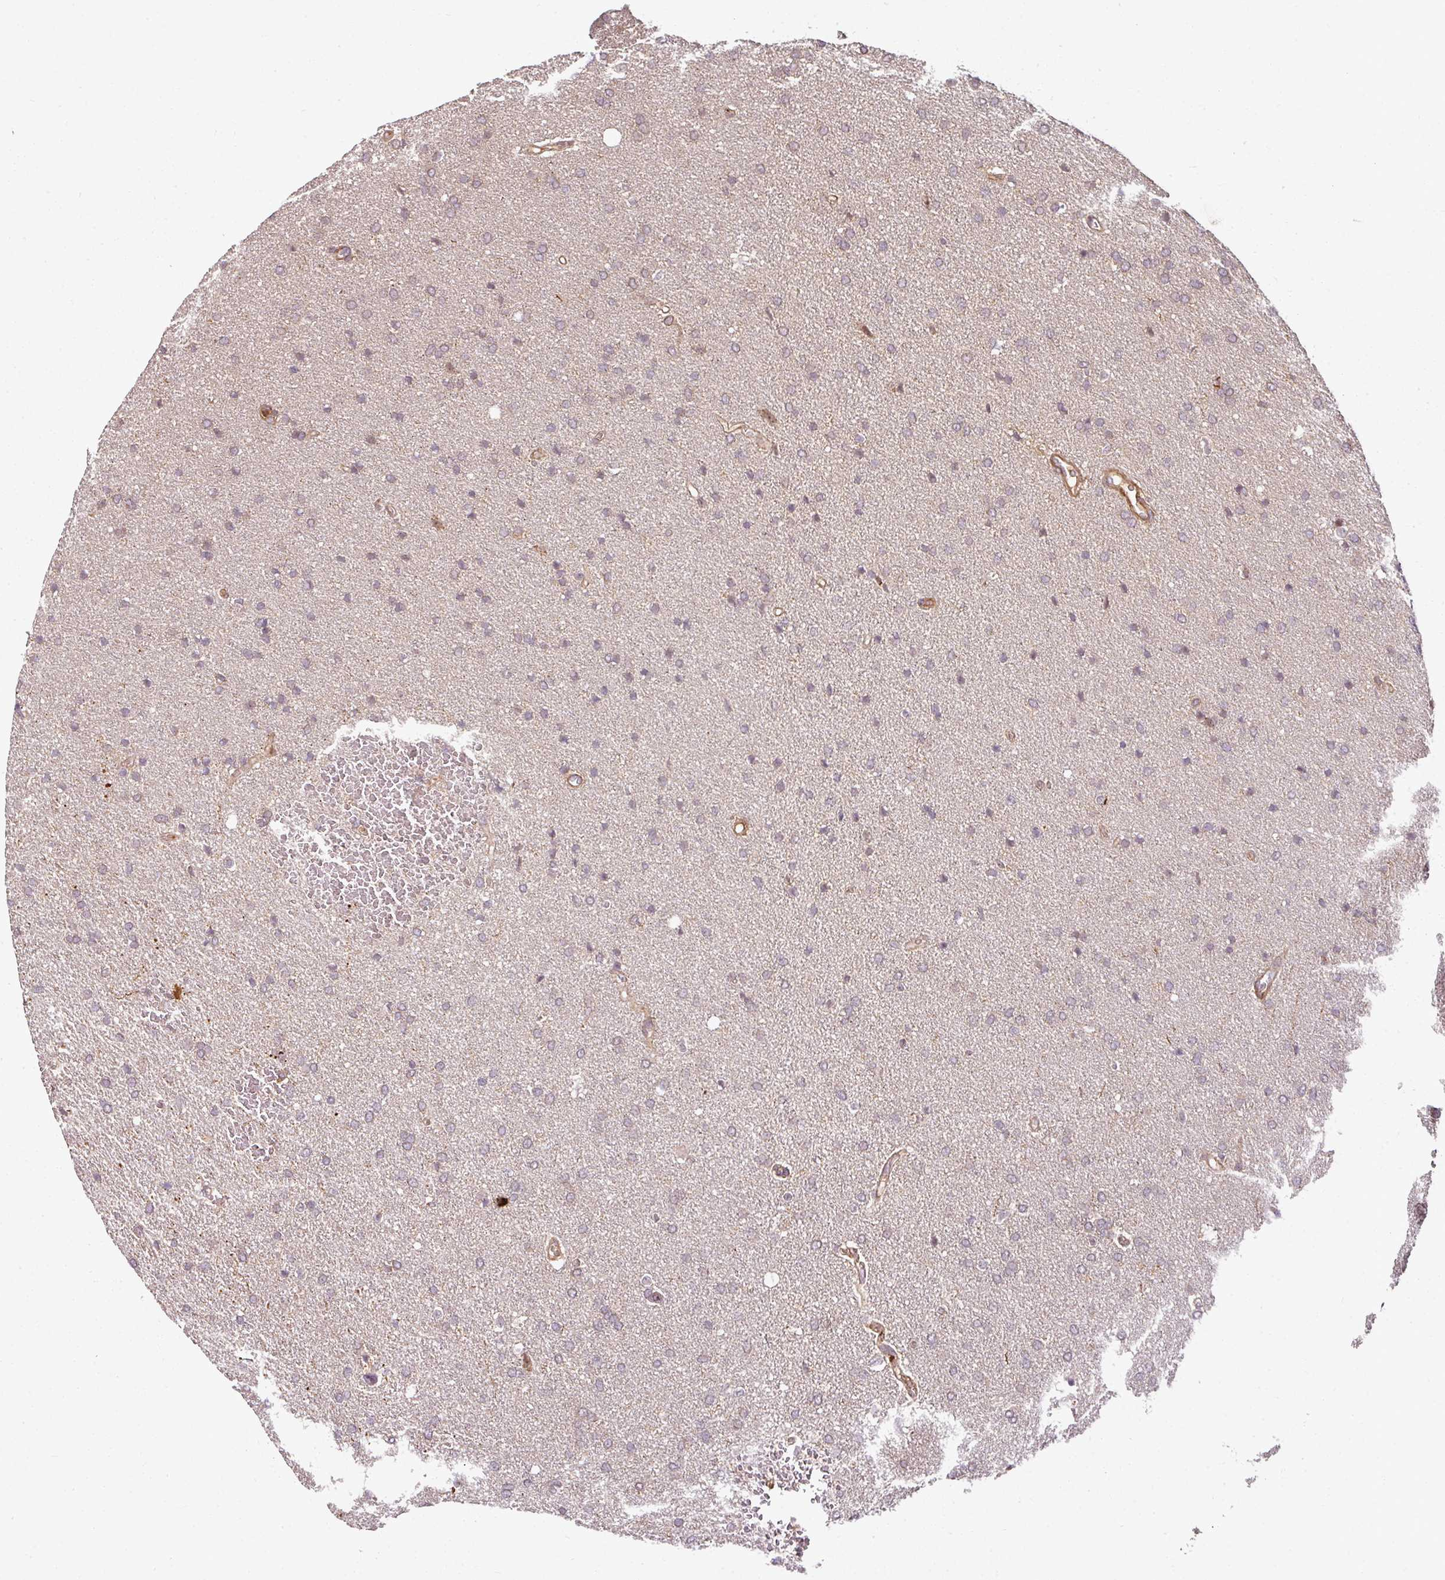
{"staining": {"intensity": "negative", "quantity": "none", "location": "none"}, "tissue": "glioma", "cell_type": "Tumor cells", "image_type": "cancer", "snomed": [{"axis": "morphology", "description": "Glioma, malignant, Low grade"}, {"axis": "topography", "description": "Brain"}], "caption": "This is an IHC micrograph of malignant glioma (low-grade). There is no staining in tumor cells.", "gene": "ATAT1", "patient": {"sex": "female", "age": 34}}